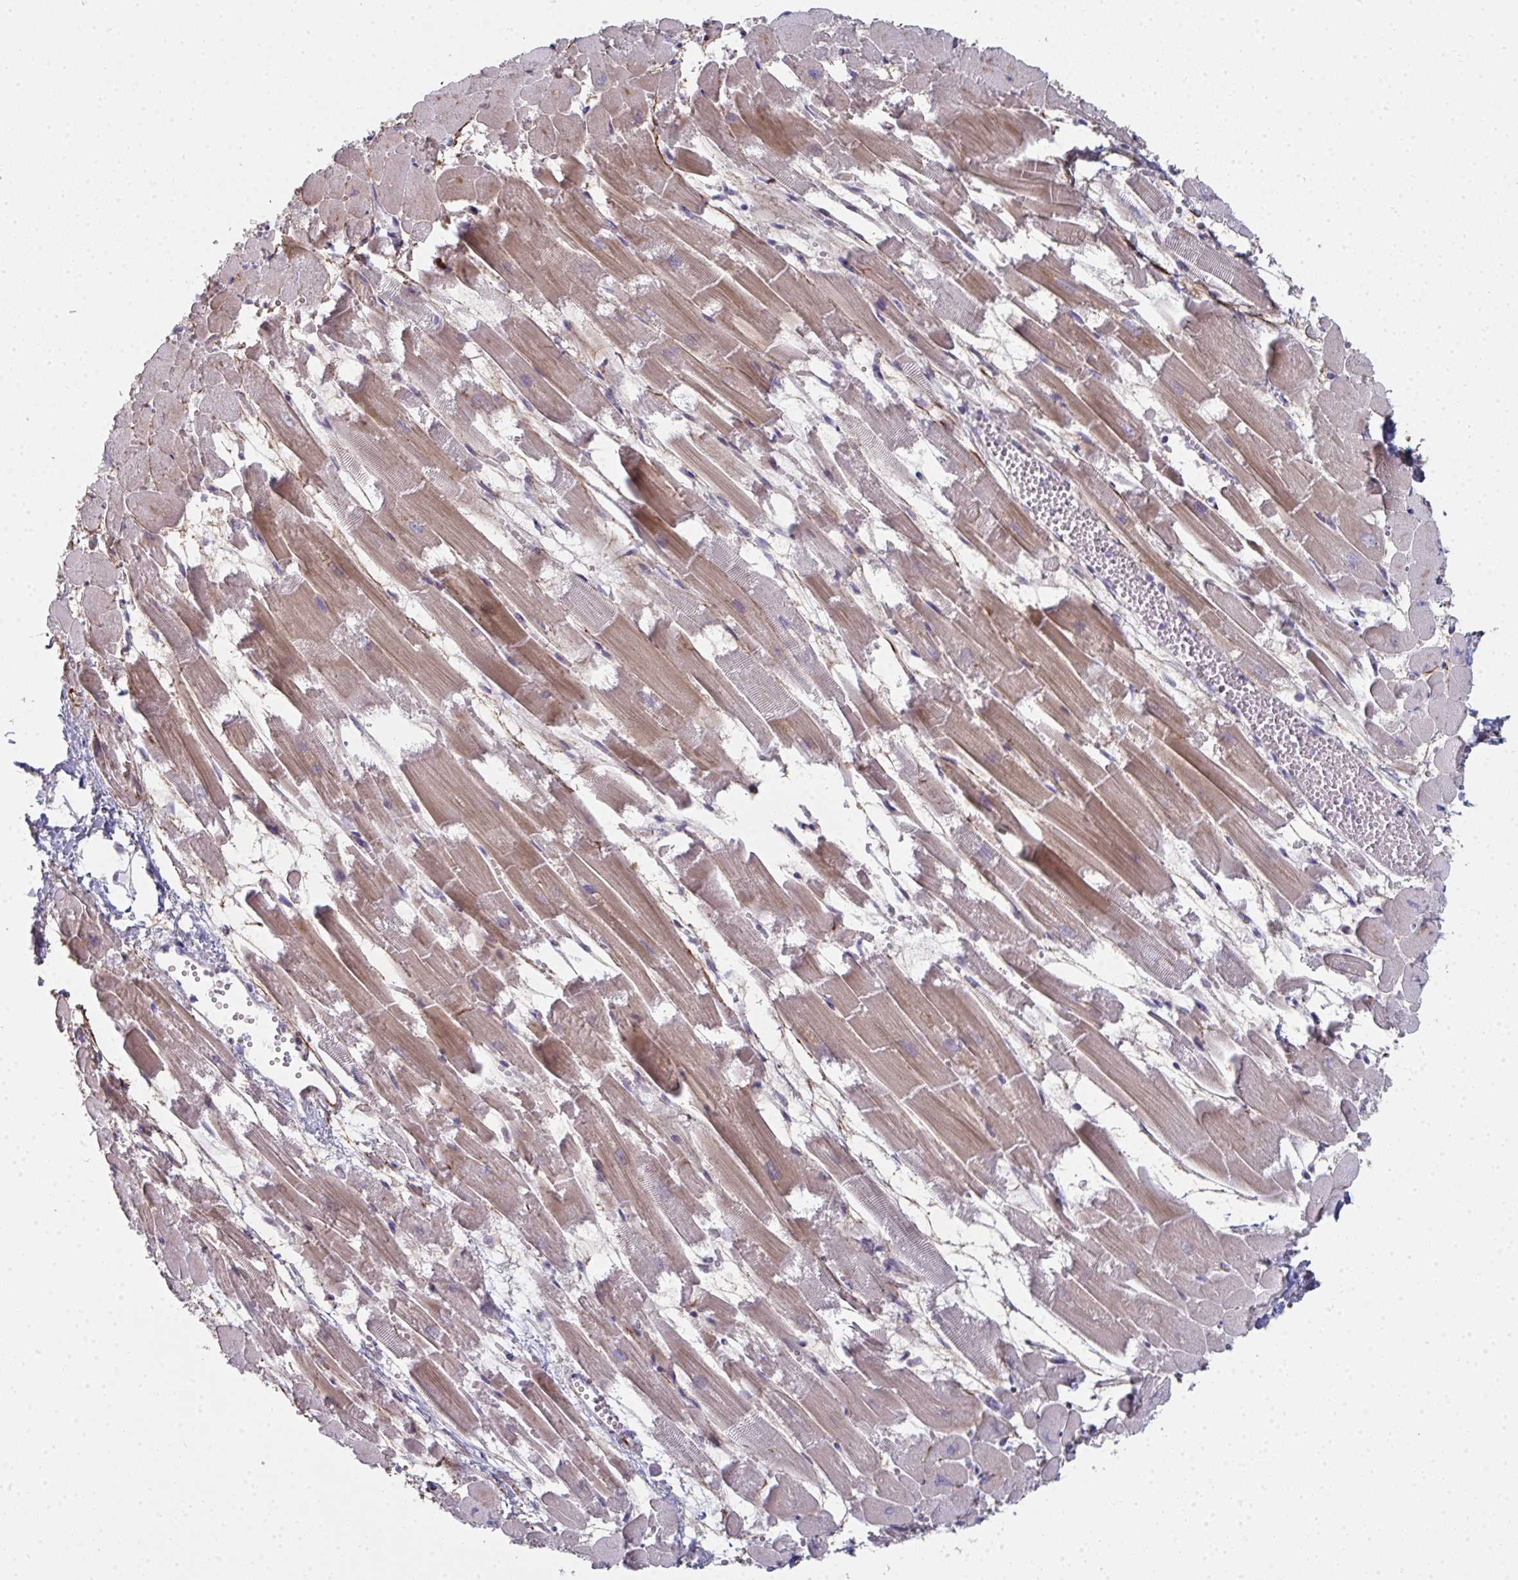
{"staining": {"intensity": "moderate", "quantity": "25%-75%", "location": "cytoplasmic/membranous"}, "tissue": "heart muscle", "cell_type": "Cardiomyocytes", "image_type": "normal", "snomed": [{"axis": "morphology", "description": "Normal tissue, NOS"}, {"axis": "topography", "description": "Heart"}], "caption": "Immunohistochemistry of benign human heart muscle displays medium levels of moderate cytoplasmic/membranous positivity in approximately 25%-75% of cardiomyocytes.", "gene": "A1CF", "patient": {"sex": "female", "age": 52}}